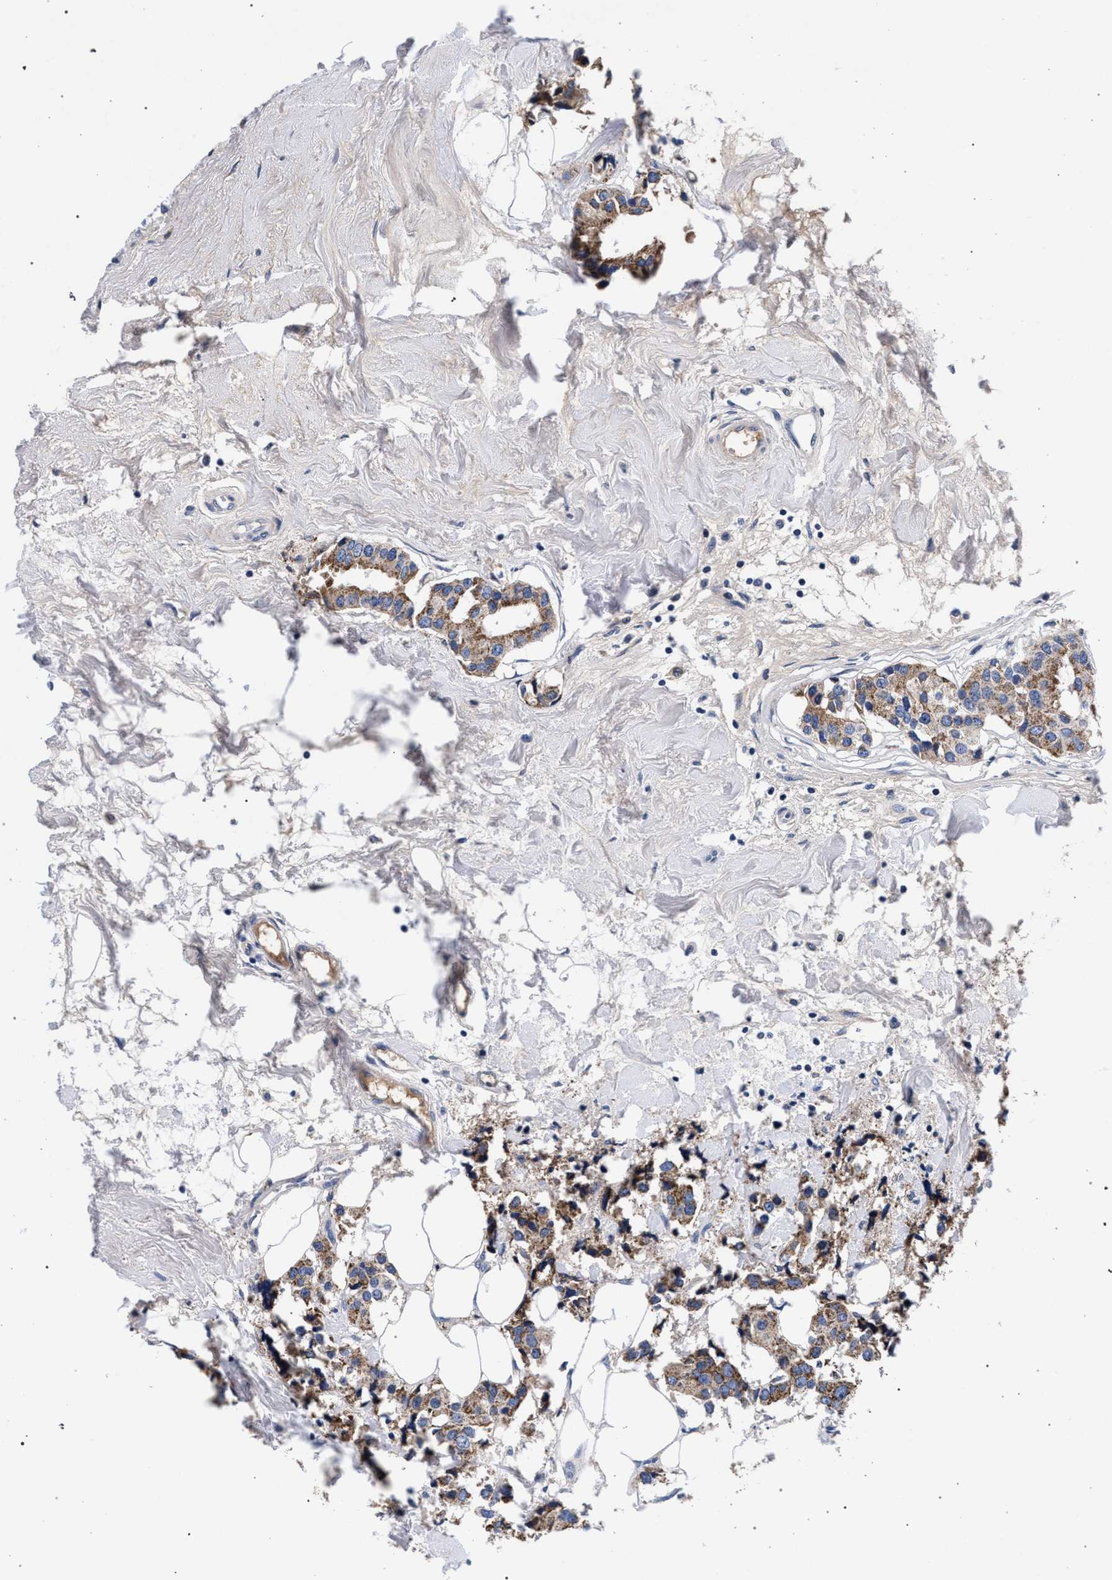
{"staining": {"intensity": "moderate", "quantity": ">75%", "location": "cytoplasmic/membranous"}, "tissue": "breast cancer", "cell_type": "Tumor cells", "image_type": "cancer", "snomed": [{"axis": "morphology", "description": "Normal tissue, NOS"}, {"axis": "morphology", "description": "Duct carcinoma"}, {"axis": "topography", "description": "Breast"}], "caption": "DAB immunohistochemical staining of intraductal carcinoma (breast) exhibits moderate cytoplasmic/membranous protein positivity in approximately >75% of tumor cells.", "gene": "ACOX1", "patient": {"sex": "female", "age": 39}}